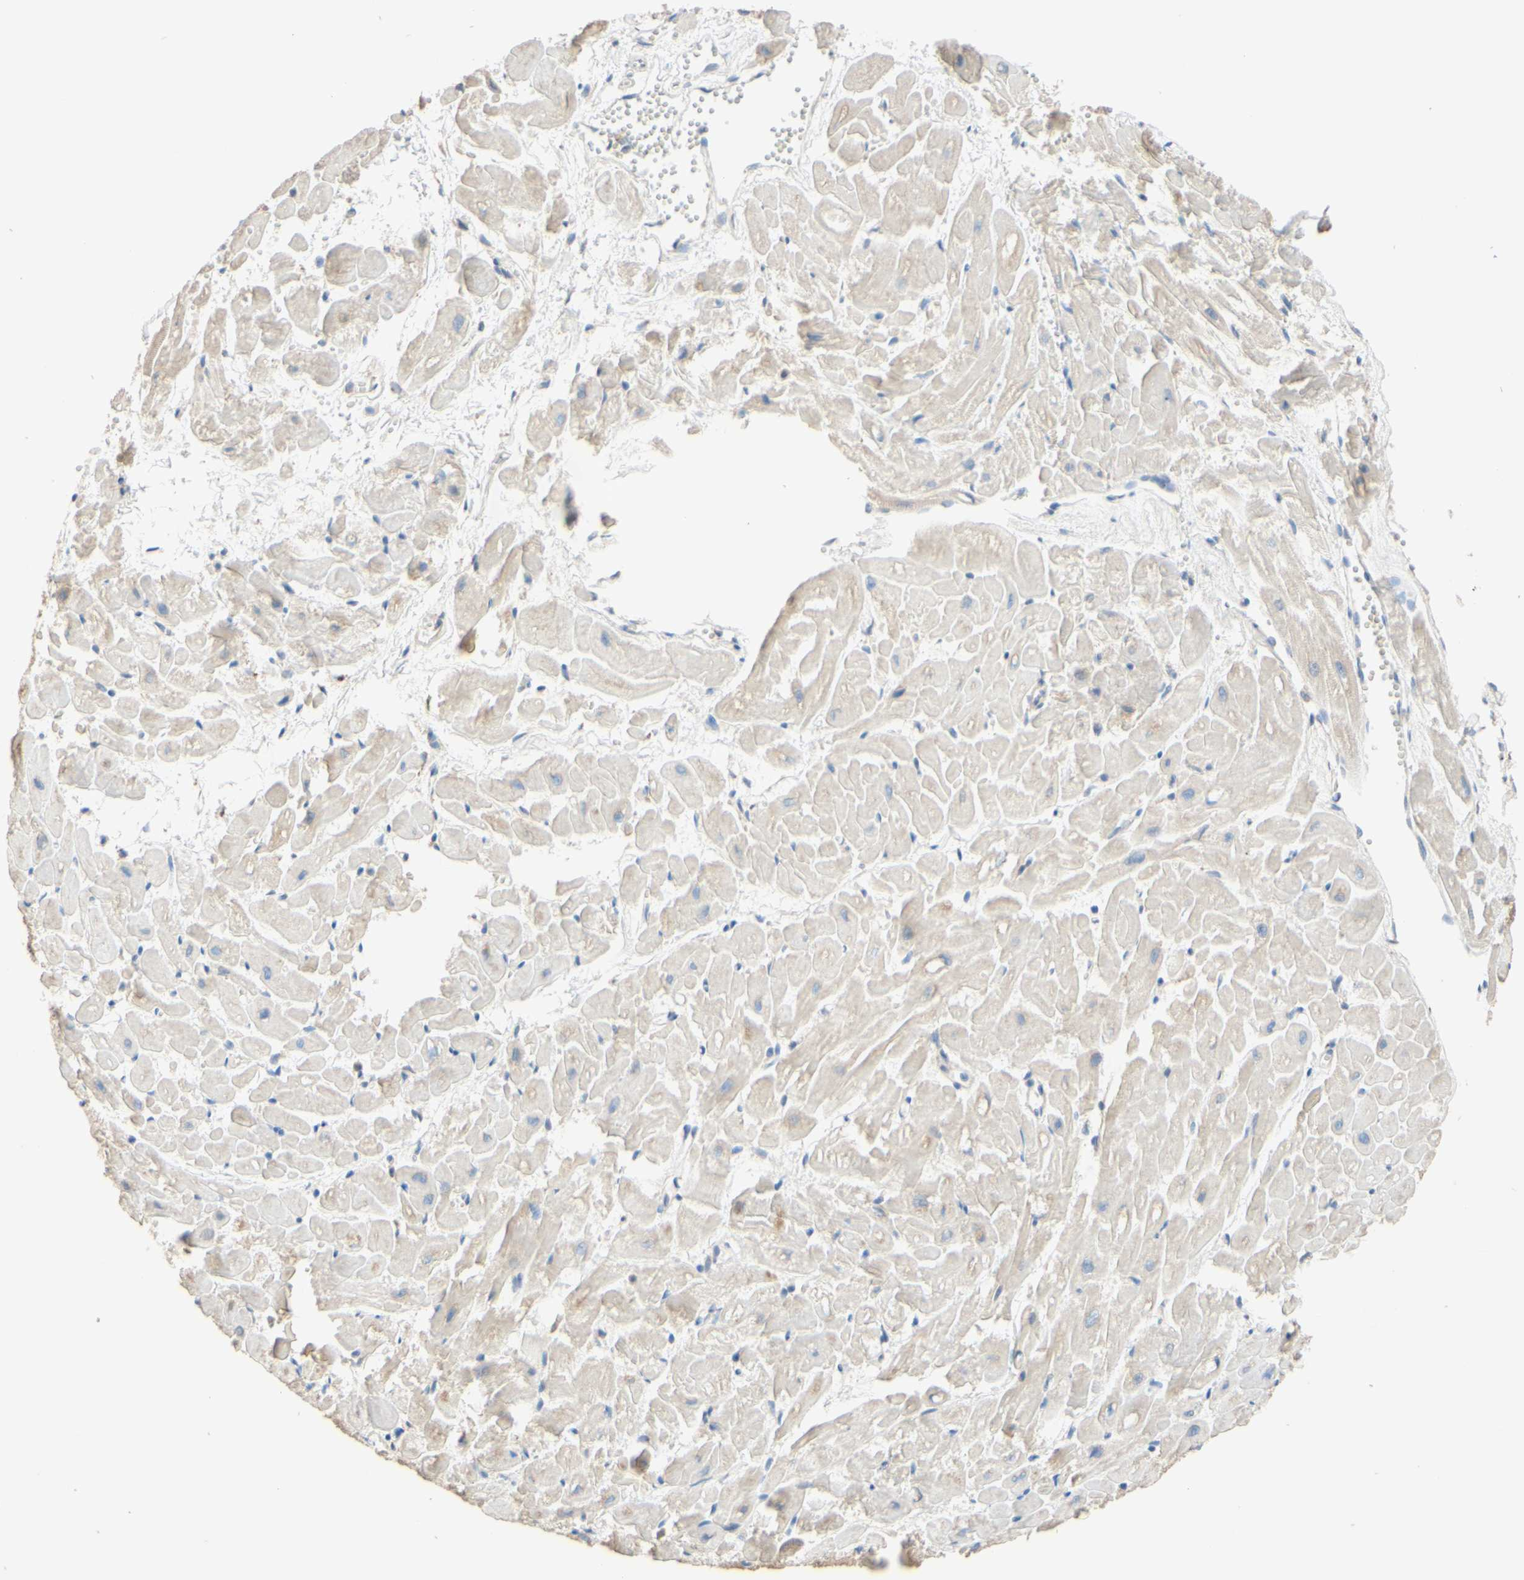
{"staining": {"intensity": "negative", "quantity": "none", "location": "none"}, "tissue": "heart muscle", "cell_type": "Cardiomyocytes", "image_type": "normal", "snomed": [{"axis": "morphology", "description": "Normal tissue, NOS"}, {"axis": "topography", "description": "Heart"}], "caption": "Cardiomyocytes are negative for protein expression in benign human heart muscle. (Stains: DAB IHC with hematoxylin counter stain, Microscopy: brightfield microscopy at high magnification).", "gene": "SMIM19", "patient": {"sex": "female", "age": 19}}